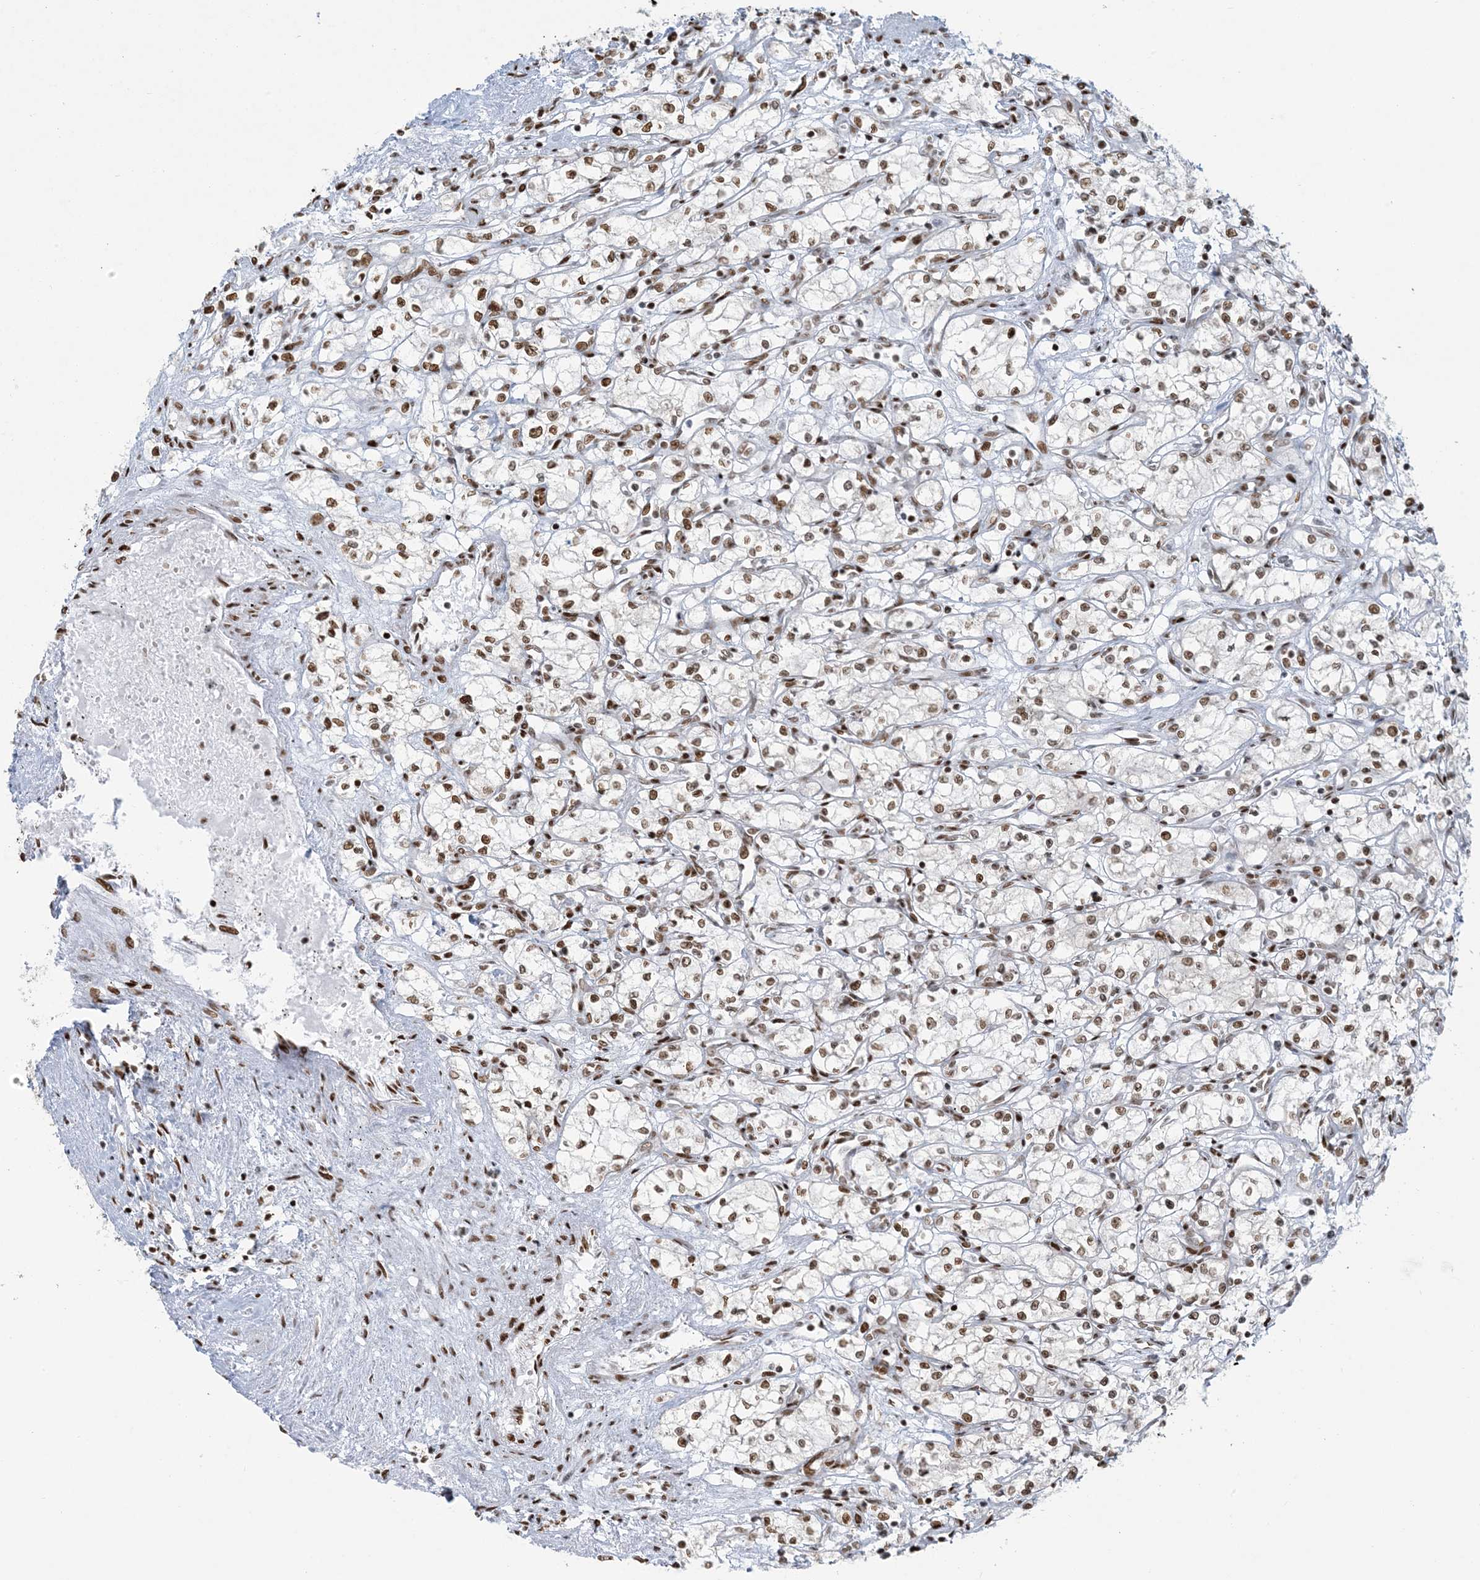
{"staining": {"intensity": "moderate", "quantity": ">75%", "location": "nuclear"}, "tissue": "renal cancer", "cell_type": "Tumor cells", "image_type": "cancer", "snomed": [{"axis": "morphology", "description": "Adenocarcinoma, NOS"}, {"axis": "topography", "description": "Kidney"}], "caption": "Renal cancer (adenocarcinoma) tissue demonstrates moderate nuclear expression in approximately >75% of tumor cells, visualized by immunohistochemistry.", "gene": "STAG1", "patient": {"sex": "male", "age": 59}}